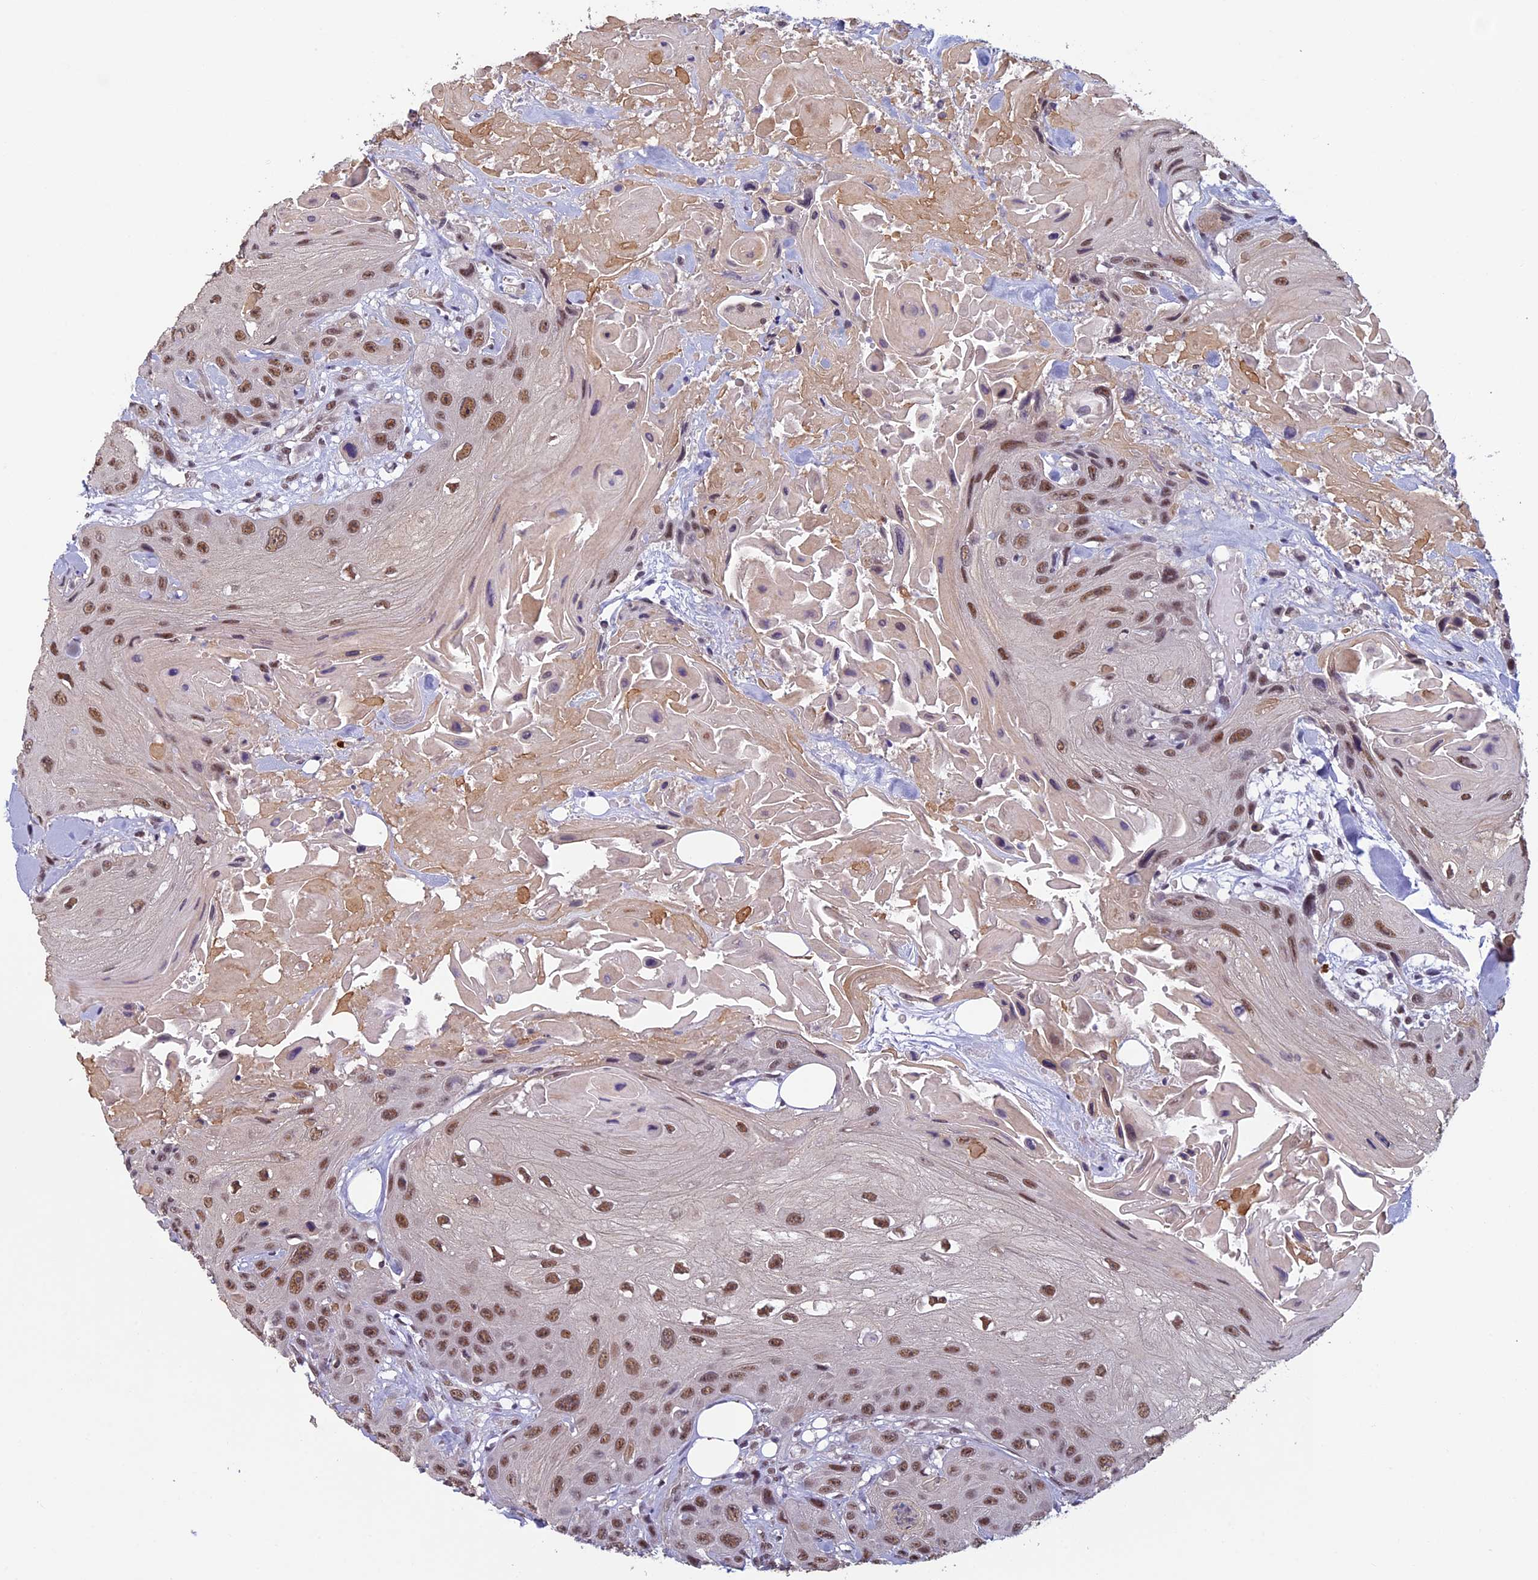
{"staining": {"intensity": "moderate", "quantity": ">75%", "location": "nuclear"}, "tissue": "head and neck cancer", "cell_type": "Tumor cells", "image_type": "cancer", "snomed": [{"axis": "morphology", "description": "Squamous cell carcinoma, NOS"}, {"axis": "topography", "description": "Head-Neck"}], "caption": "IHC staining of head and neck cancer, which displays medium levels of moderate nuclear expression in about >75% of tumor cells indicating moderate nuclear protein staining. The staining was performed using DAB (3,3'-diaminobenzidine) (brown) for protein detection and nuclei were counterstained in hematoxylin (blue).", "gene": "RNF40", "patient": {"sex": "male", "age": 81}}